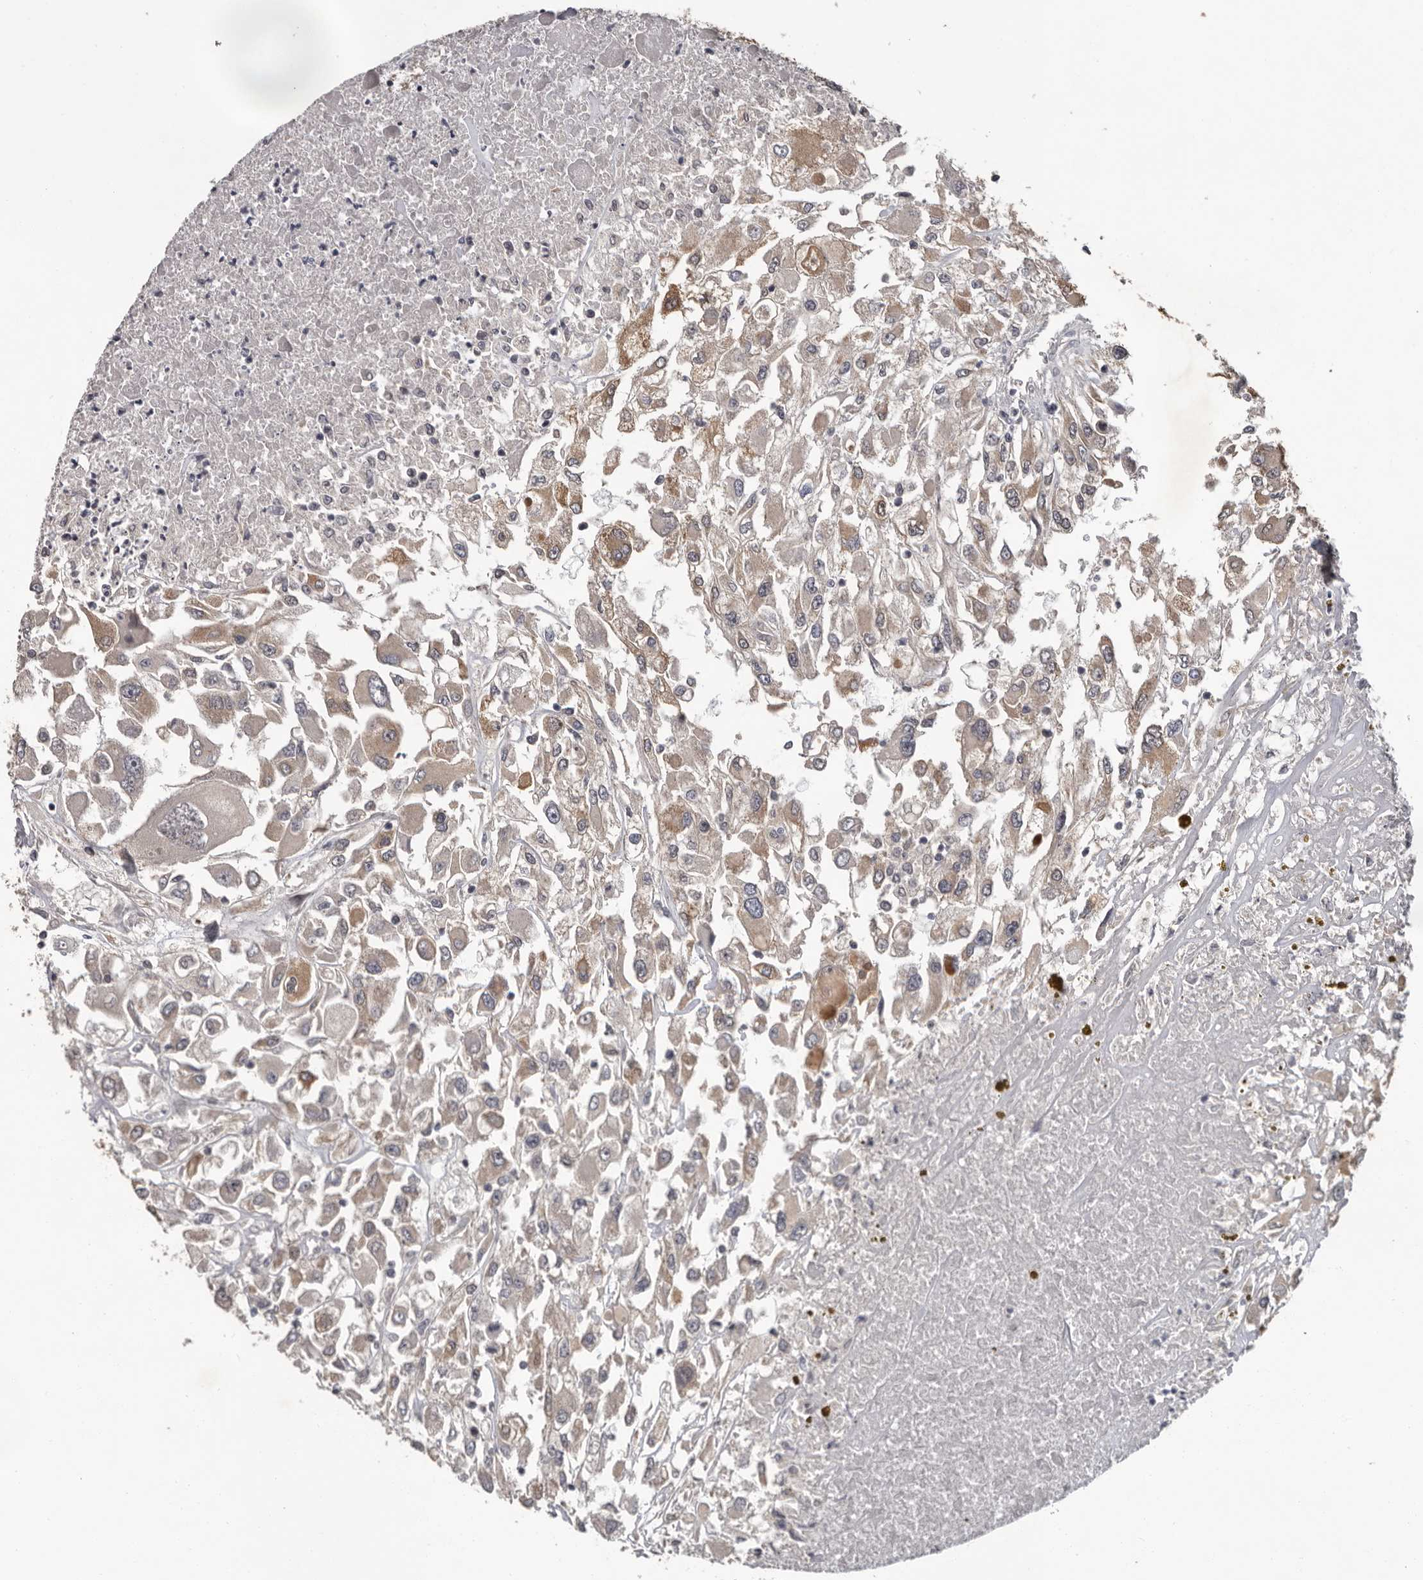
{"staining": {"intensity": "weak", "quantity": ">75%", "location": "cytoplasmic/membranous"}, "tissue": "renal cancer", "cell_type": "Tumor cells", "image_type": "cancer", "snomed": [{"axis": "morphology", "description": "Adenocarcinoma, NOS"}, {"axis": "topography", "description": "Kidney"}], "caption": "Renal cancer was stained to show a protein in brown. There is low levels of weak cytoplasmic/membranous positivity in approximately >75% of tumor cells.", "gene": "MTF1", "patient": {"sex": "female", "age": 52}}